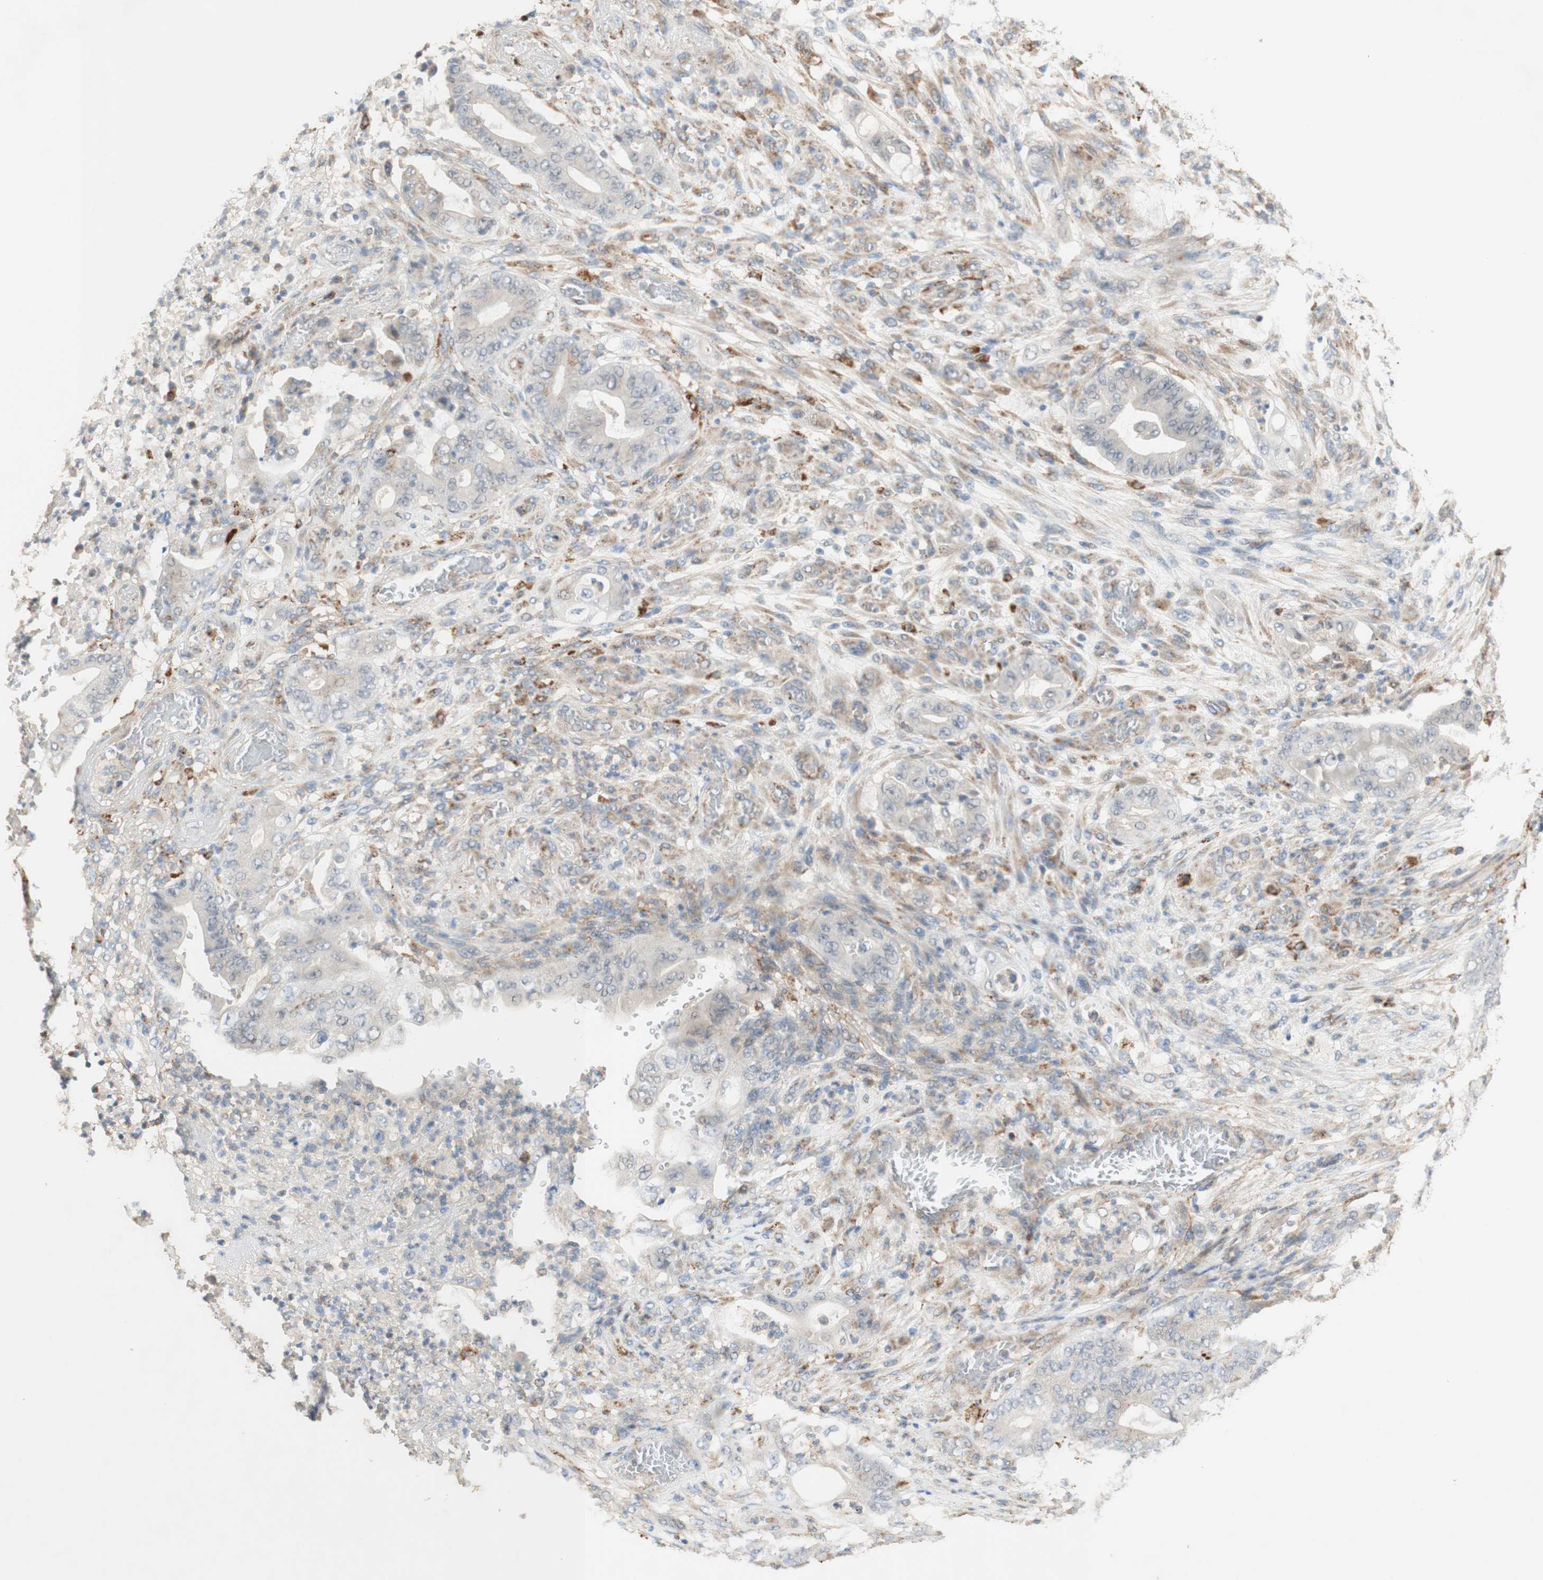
{"staining": {"intensity": "negative", "quantity": "none", "location": "none"}, "tissue": "stomach cancer", "cell_type": "Tumor cells", "image_type": "cancer", "snomed": [{"axis": "morphology", "description": "Adenocarcinoma, NOS"}, {"axis": "topography", "description": "Stomach"}], "caption": "Immunohistochemical staining of human adenocarcinoma (stomach) displays no significant staining in tumor cells.", "gene": "GAPT", "patient": {"sex": "female", "age": 73}}